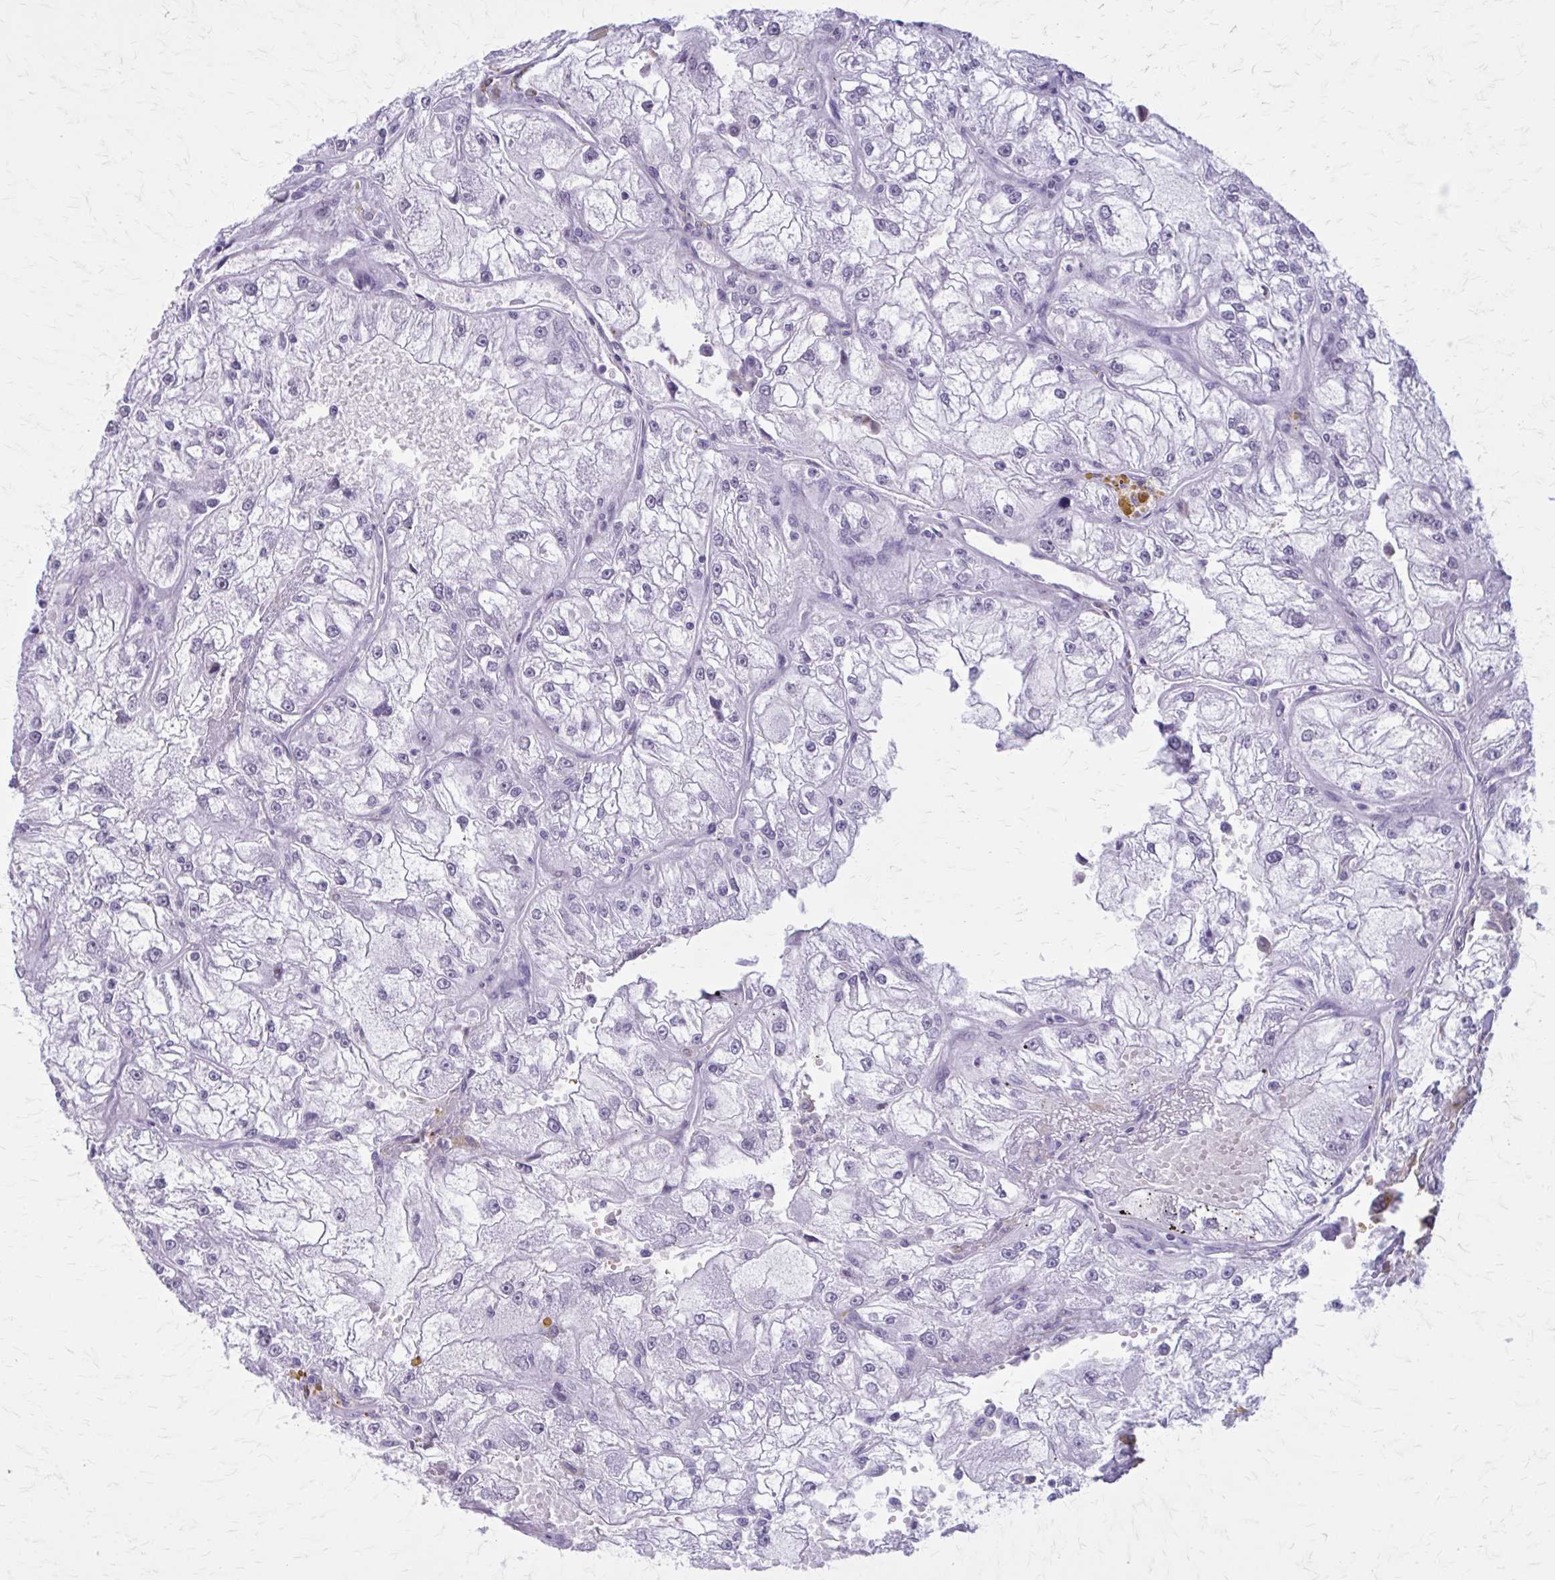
{"staining": {"intensity": "negative", "quantity": "none", "location": "none"}, "tissue": "renal cancer", "cell_type": "Tumor cells", "image_type": "cancer", "snomed": [{"axis": "morphology", "description": "Adenocarcinoma, NOS"}, {"axis": "topography", "description": "Kidney"}], "caption": "DAB (3,3'-diaminobenzidine) immunohistochemical staining of human renal cancer (adenocarcinoma) exhibits no significant staining in tumor cells. (DAB immunohistochemistry, high magnification).", "gene": "GAD1", "patient": {"sex": "female", "age": 72}}